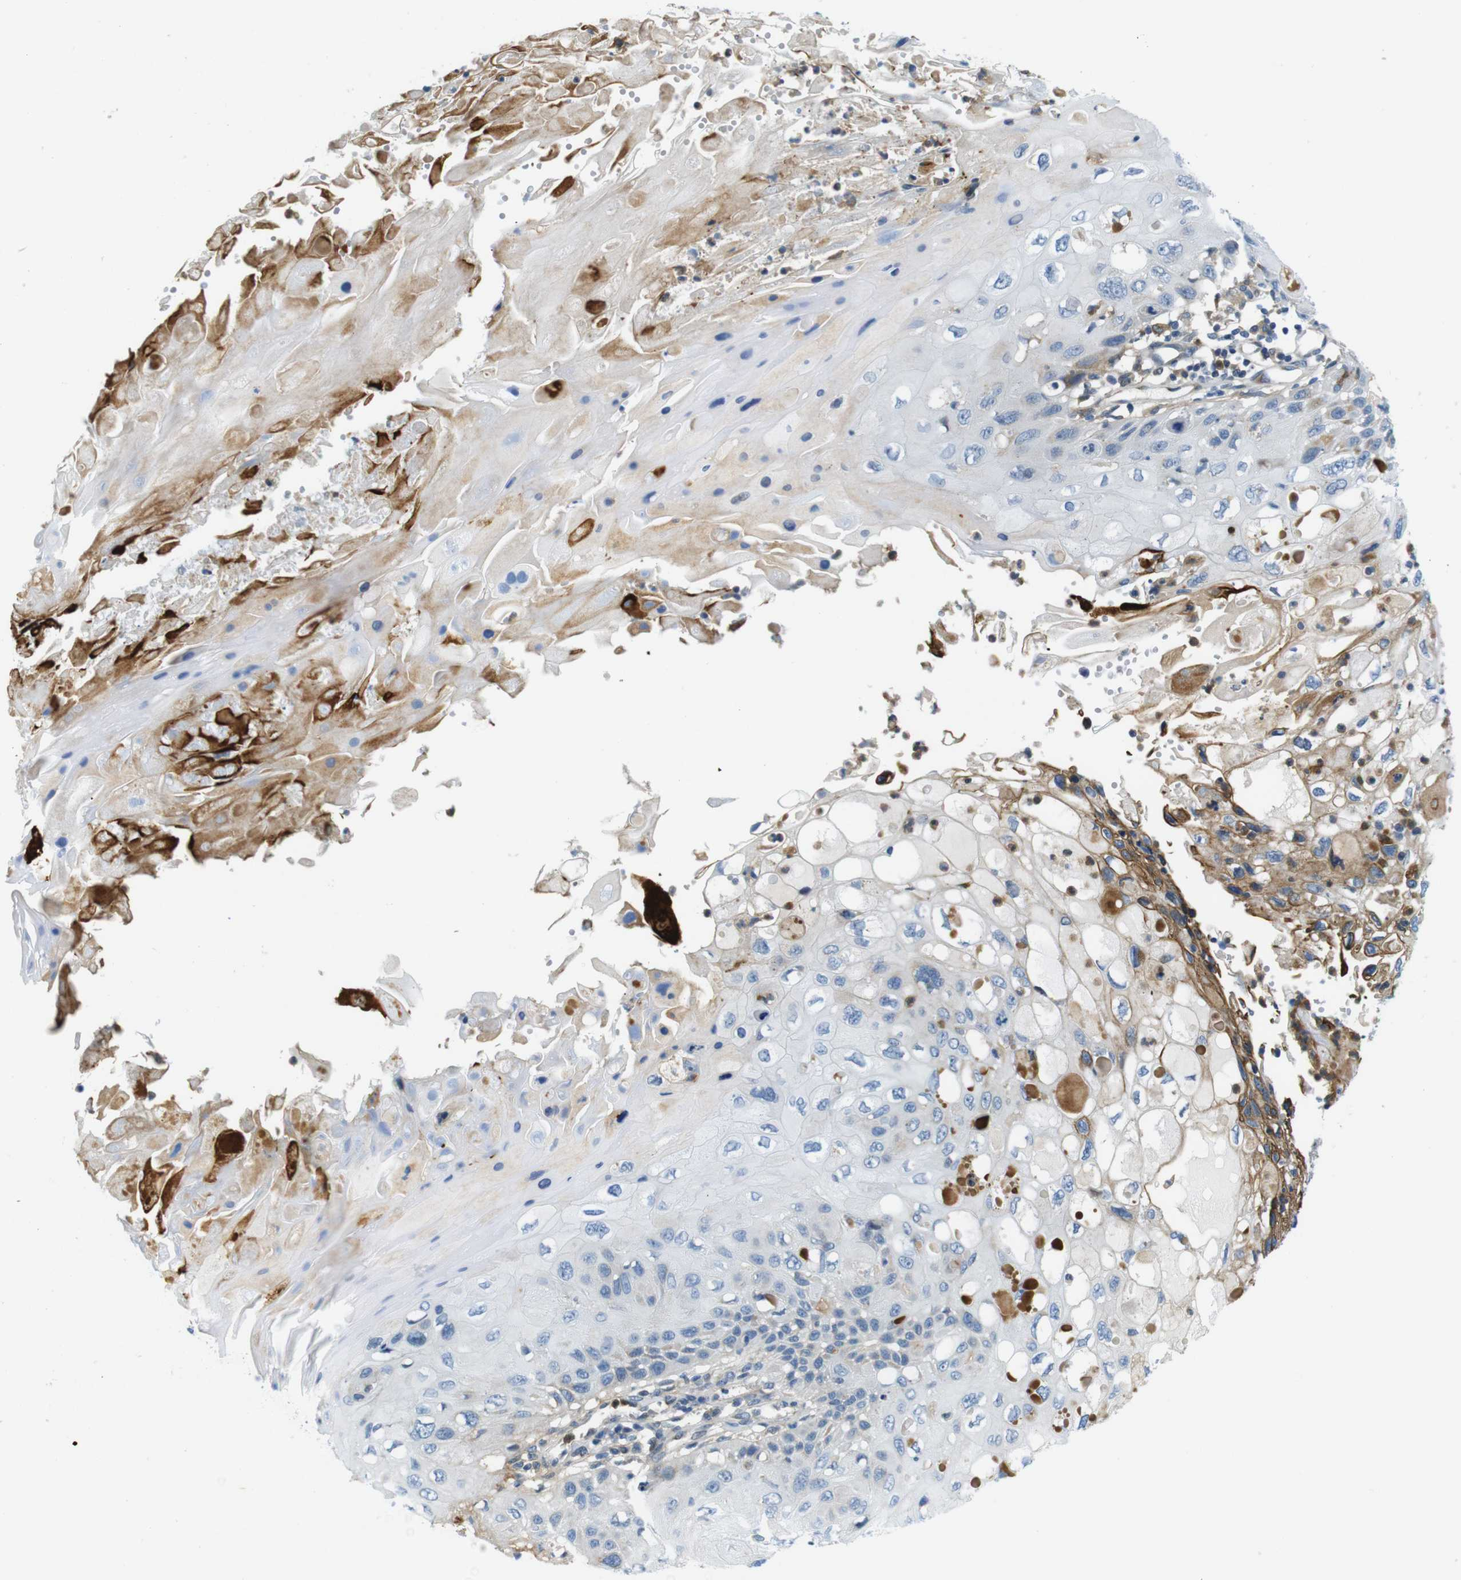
{"staining": {"intensity": "moderate", "quantity": "<25%", "location": "cytoplasmic/membranous"}, "tissue": "cervical cancer", "cell_type": "Tumor cells", "image_type": "cancer", "snomed": [{"axis": "morphology", "description": "Squamous cell carcinoma, NOS"}, {"axis": "topography", "description": "Cervix"}], "caption": "Cervical cancer was stained to show a protein in brown. There is low levels of moderate cytoplasmic/membranous positivity in approximately <25% of tumor cells. The staining was performed using DAB (3,3'-diaminobenzidine), with brown indicating positive protein expression. Nuclei are stained blue with hematoxylin.", "gene": "ZDHHC3", "patient": {"sex": "female", "age": 70}}